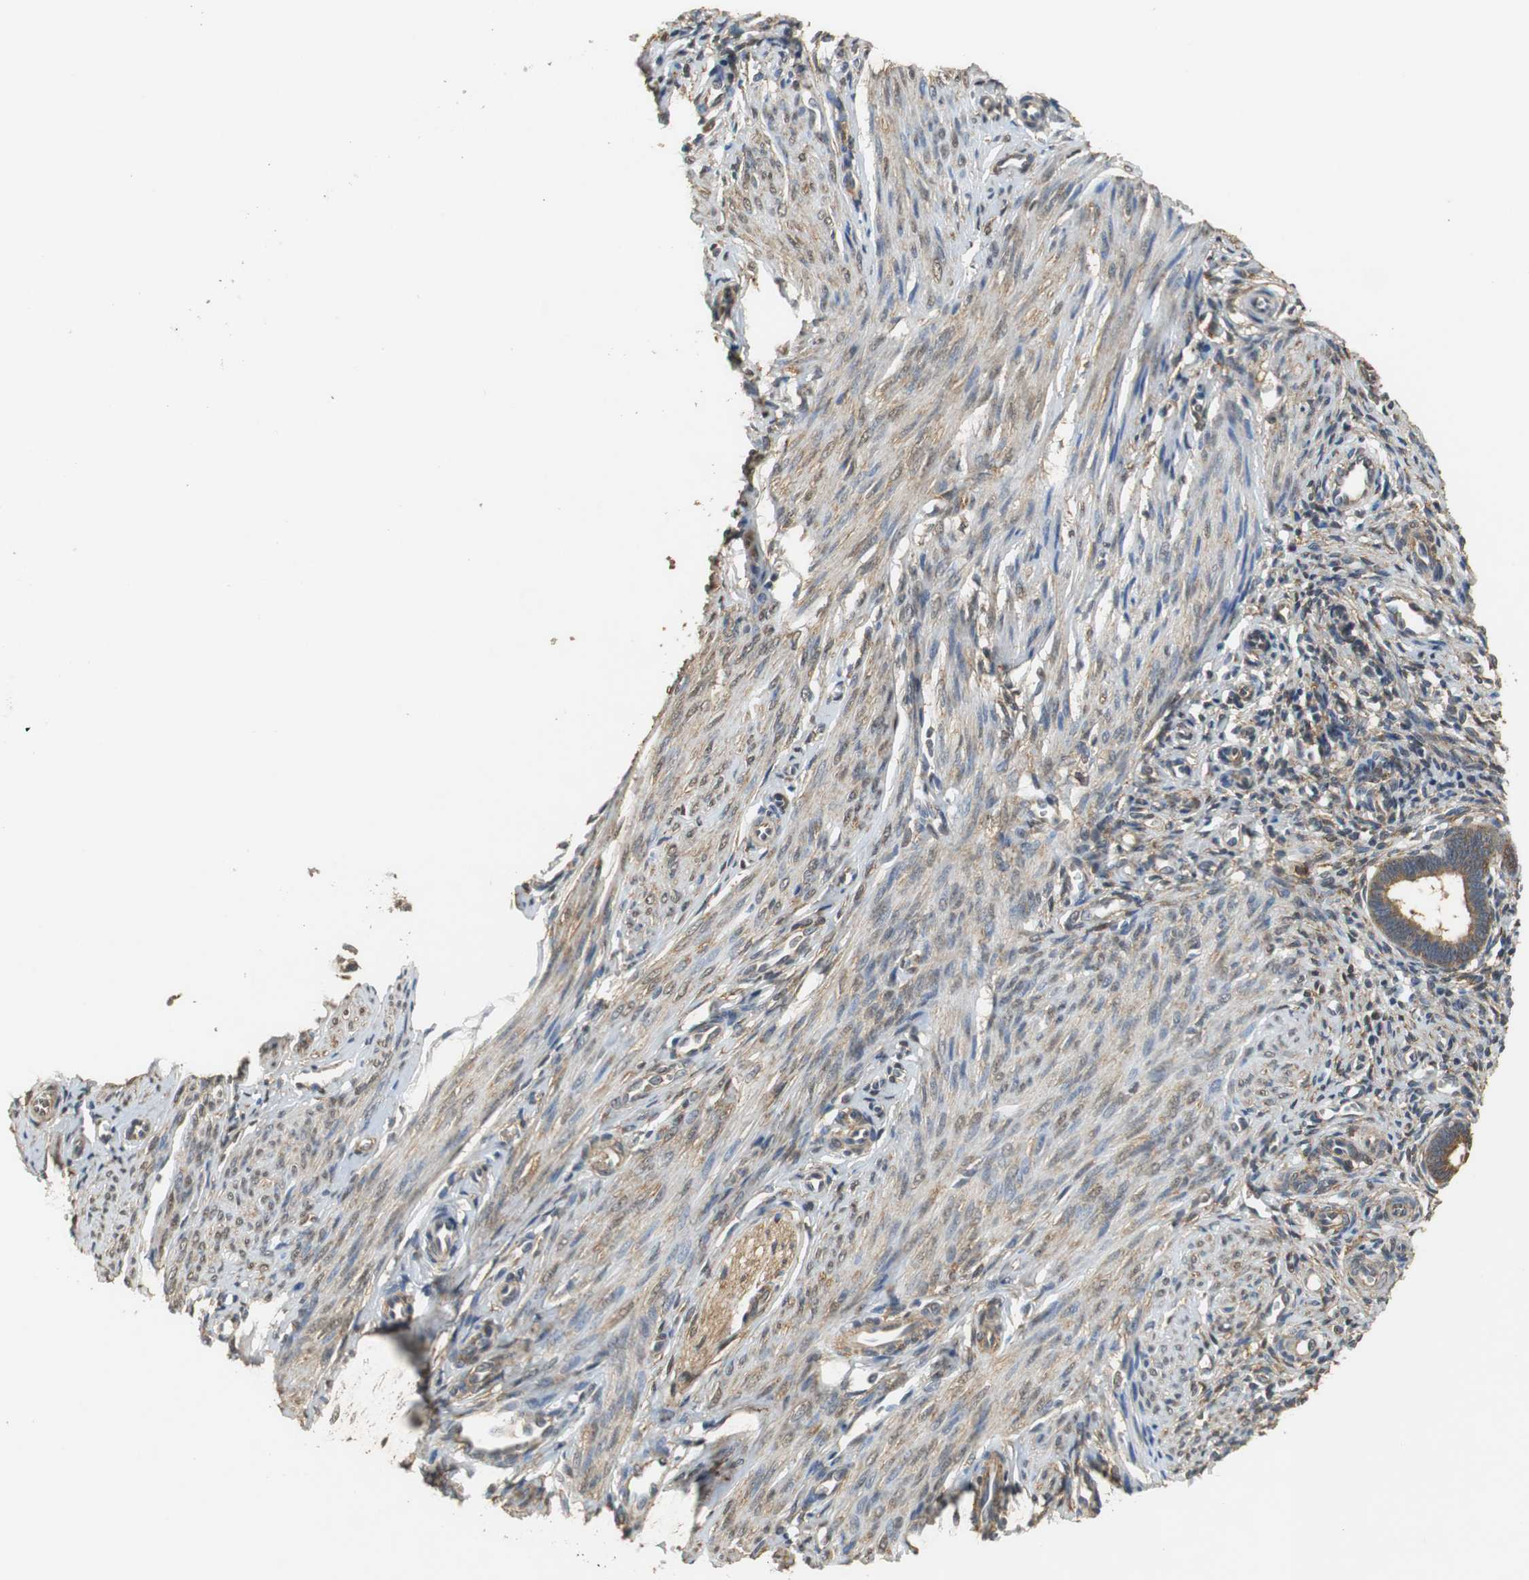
{"staining": {"intensity": "moderate", "quantity": "25%-75%", "location": "cytoplasmic/membranous"}, "tissue": "endometrium", "cell_type": "Cells in endometrial stroma", "image_type": "normal", "snomed": [{"axis": "morphology", "description": "Normal tissue, NOS"}, {"axis": "topography", "description": "Endometrium"}], "caption": "This micrograph exhibits IHC staining of normal endometrium, with medium moderate cytoplasmic/membranous expression in approximately 25%-75% of cells in endometrial stroma.", "gene": "UBQLN2", "patient": {"sex": "female", "age": 27}}